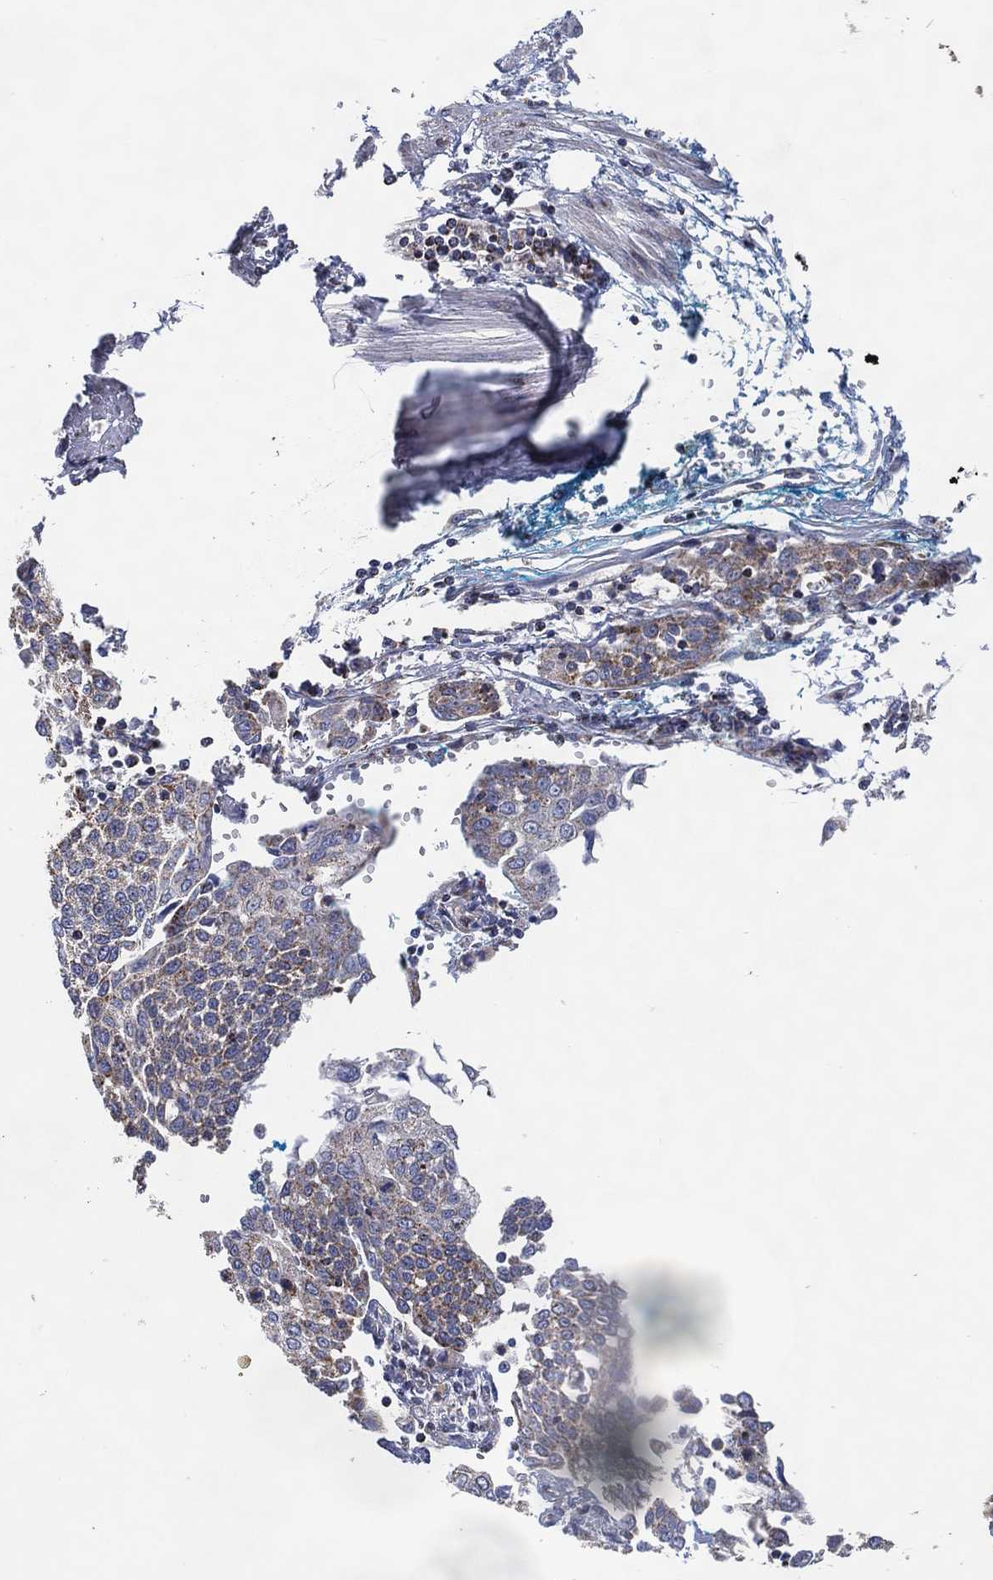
{"staining": {"intensity": "negative", "quantity": "none", "location": "none"}, "tissue": "cervical cancer", "cell_type": "Tumor cells", "image_type": "cancer", "snomed": [{"axis": "morphology", "description": "Squamous cell carcinoma, NOS"}, {"axis": "topography", "description": "Cervix"}], "caption": "Cervical cancer (squamous cell carcinoma) was stained to show a protein in brown. There is no significant positivity in tumor cells.", "gene": "GCAT", "patient": {"sex": "female", "age": 34}}